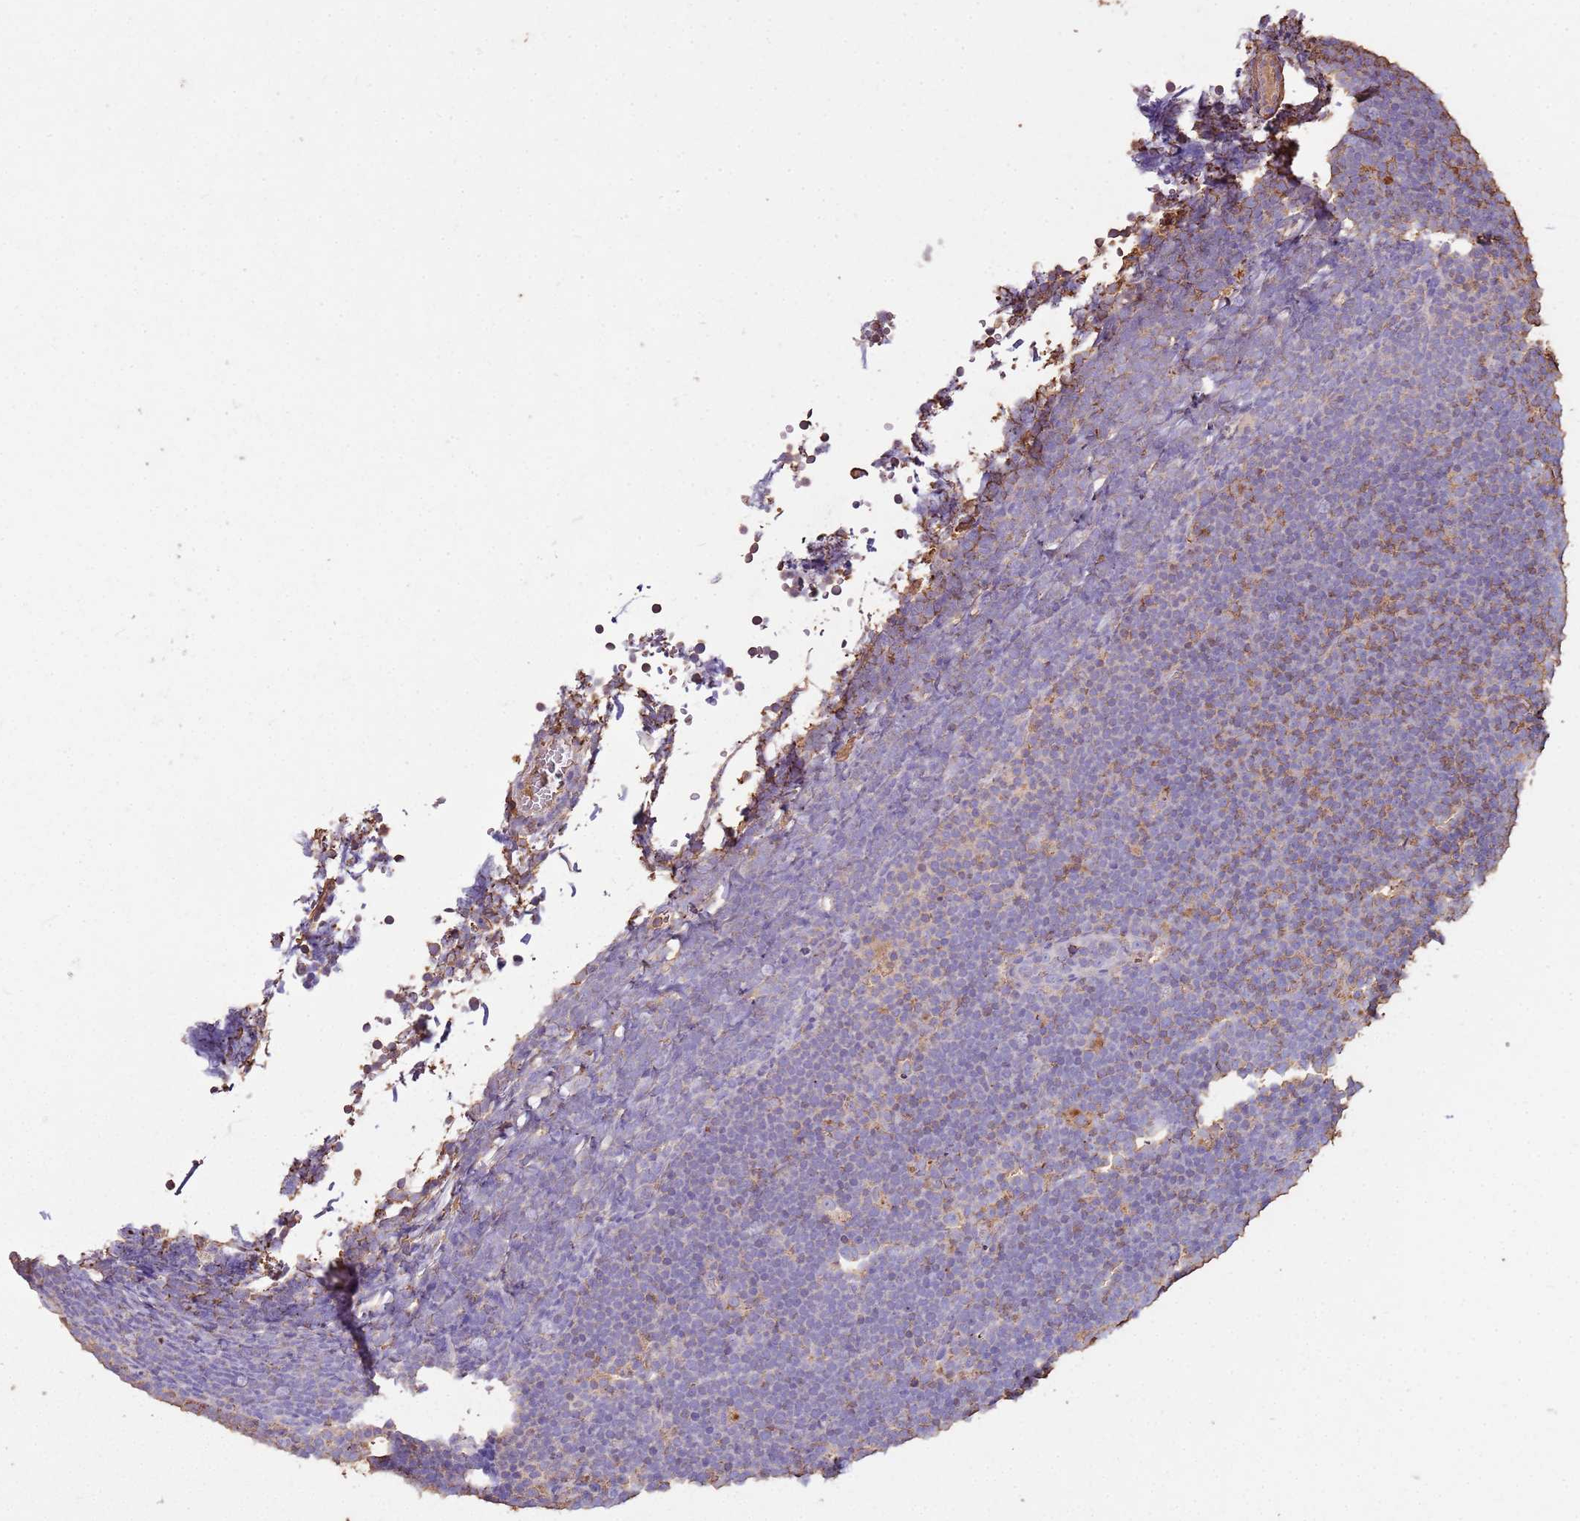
{"staining": {"intensity": "negative", "quantity": "none", "location": "none"}, "tissue": "lymphoma", "cell_type": "Tumor cells", "image_type": "cancer", "snomed": [{"axis": "morphology", "description": "Malignant lymphoma, non-Hodgkin's type, High grade"}, {"axis": "topography", "description": "Lymph node"}], "caption": "The immunohistochemistry (IHC) histopathology image has no significant positivity in tumor cells of lymphoma tissue.", "gene": "ARL10", "patient": {"sex": "male", "age": 13}}